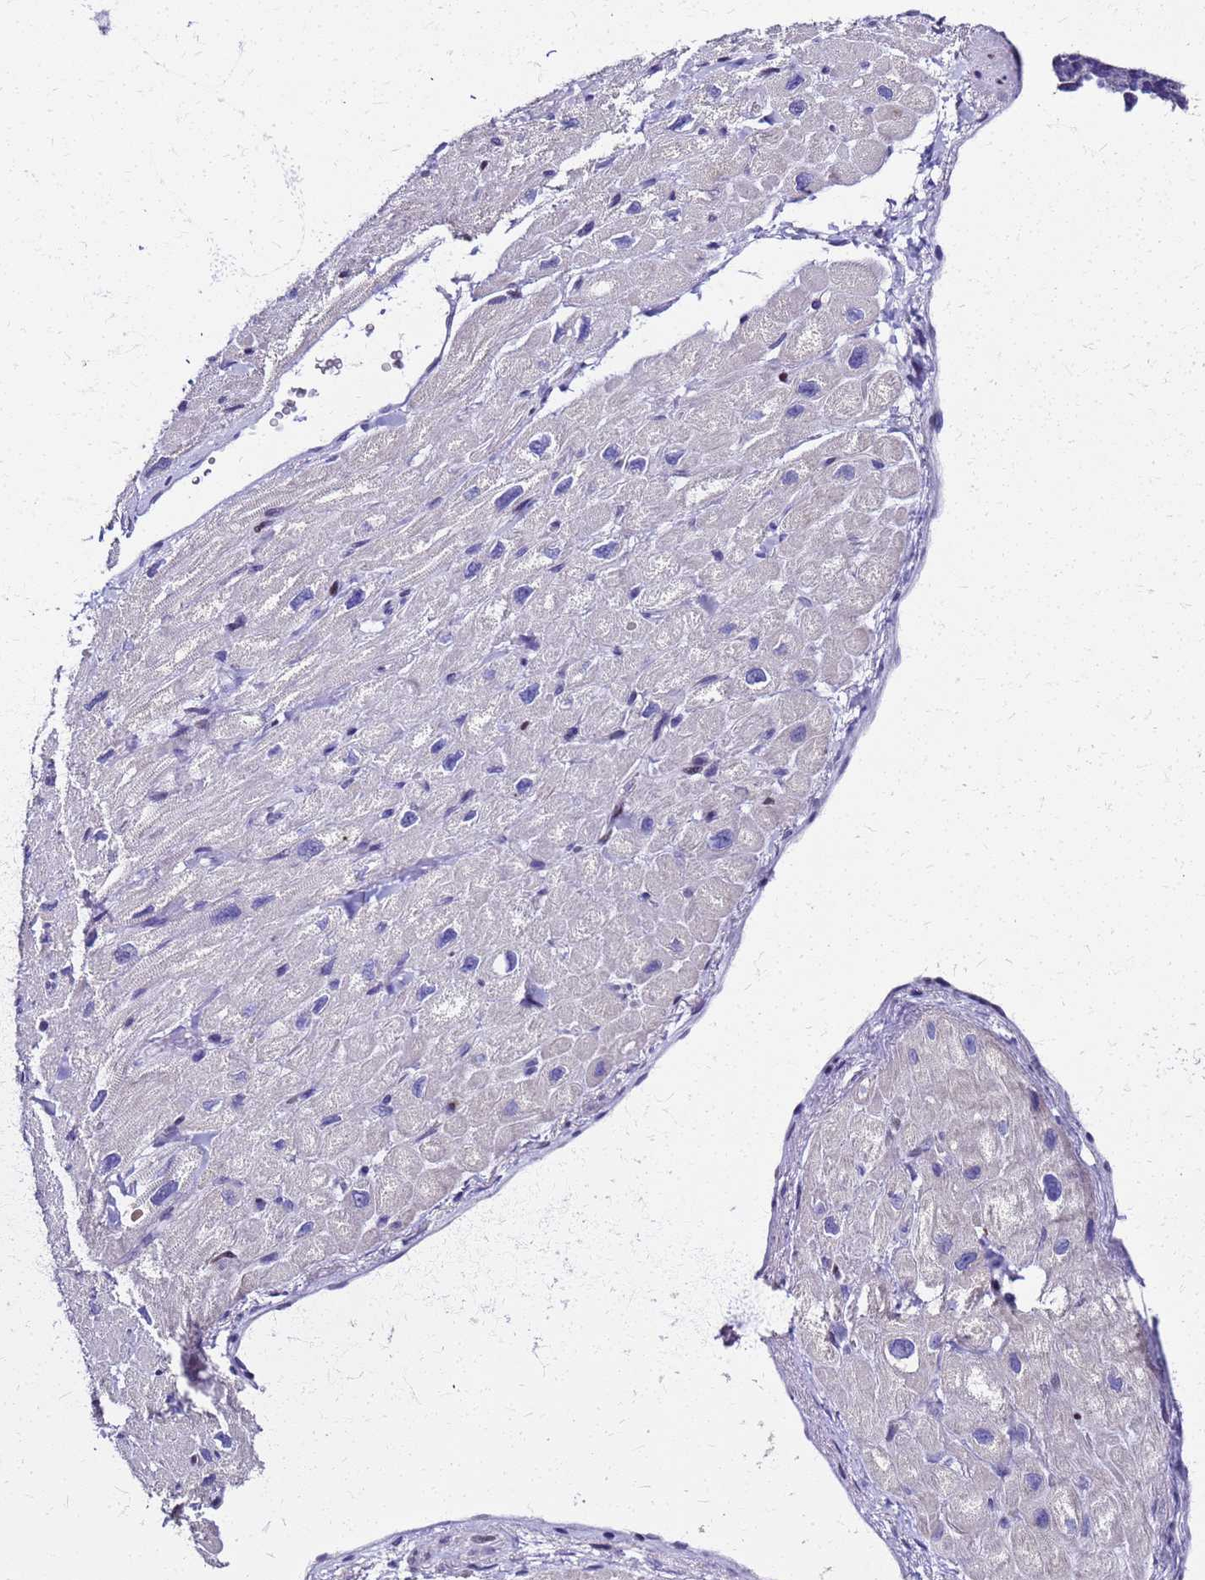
{"staining": {"intensity": "moderate", "quantity": "<25%", "location": "cytoplasmic/membranous"}, "tissue": "heart muscle", "cell_type": "Cardiomyocytes", "image_type": "normal", "snomed": [{"axis": "morphology", "description": "Normal tissue, NOS"}, {"axis": "topography", "description": "Heart"}], "caption": "Protein expression analysis of benign heart muscle shows moderate cytoplasmic/membranous staining in about <25% of cardiomyocytes. The staining was performed using DAB (3,3'-diaminobenzidine), with brown indicating positive protein expression. Nuclei are stained blue with hematoxylin.", "gene": "SMIM21", "patient": {"sex": "male", "age": 65}}